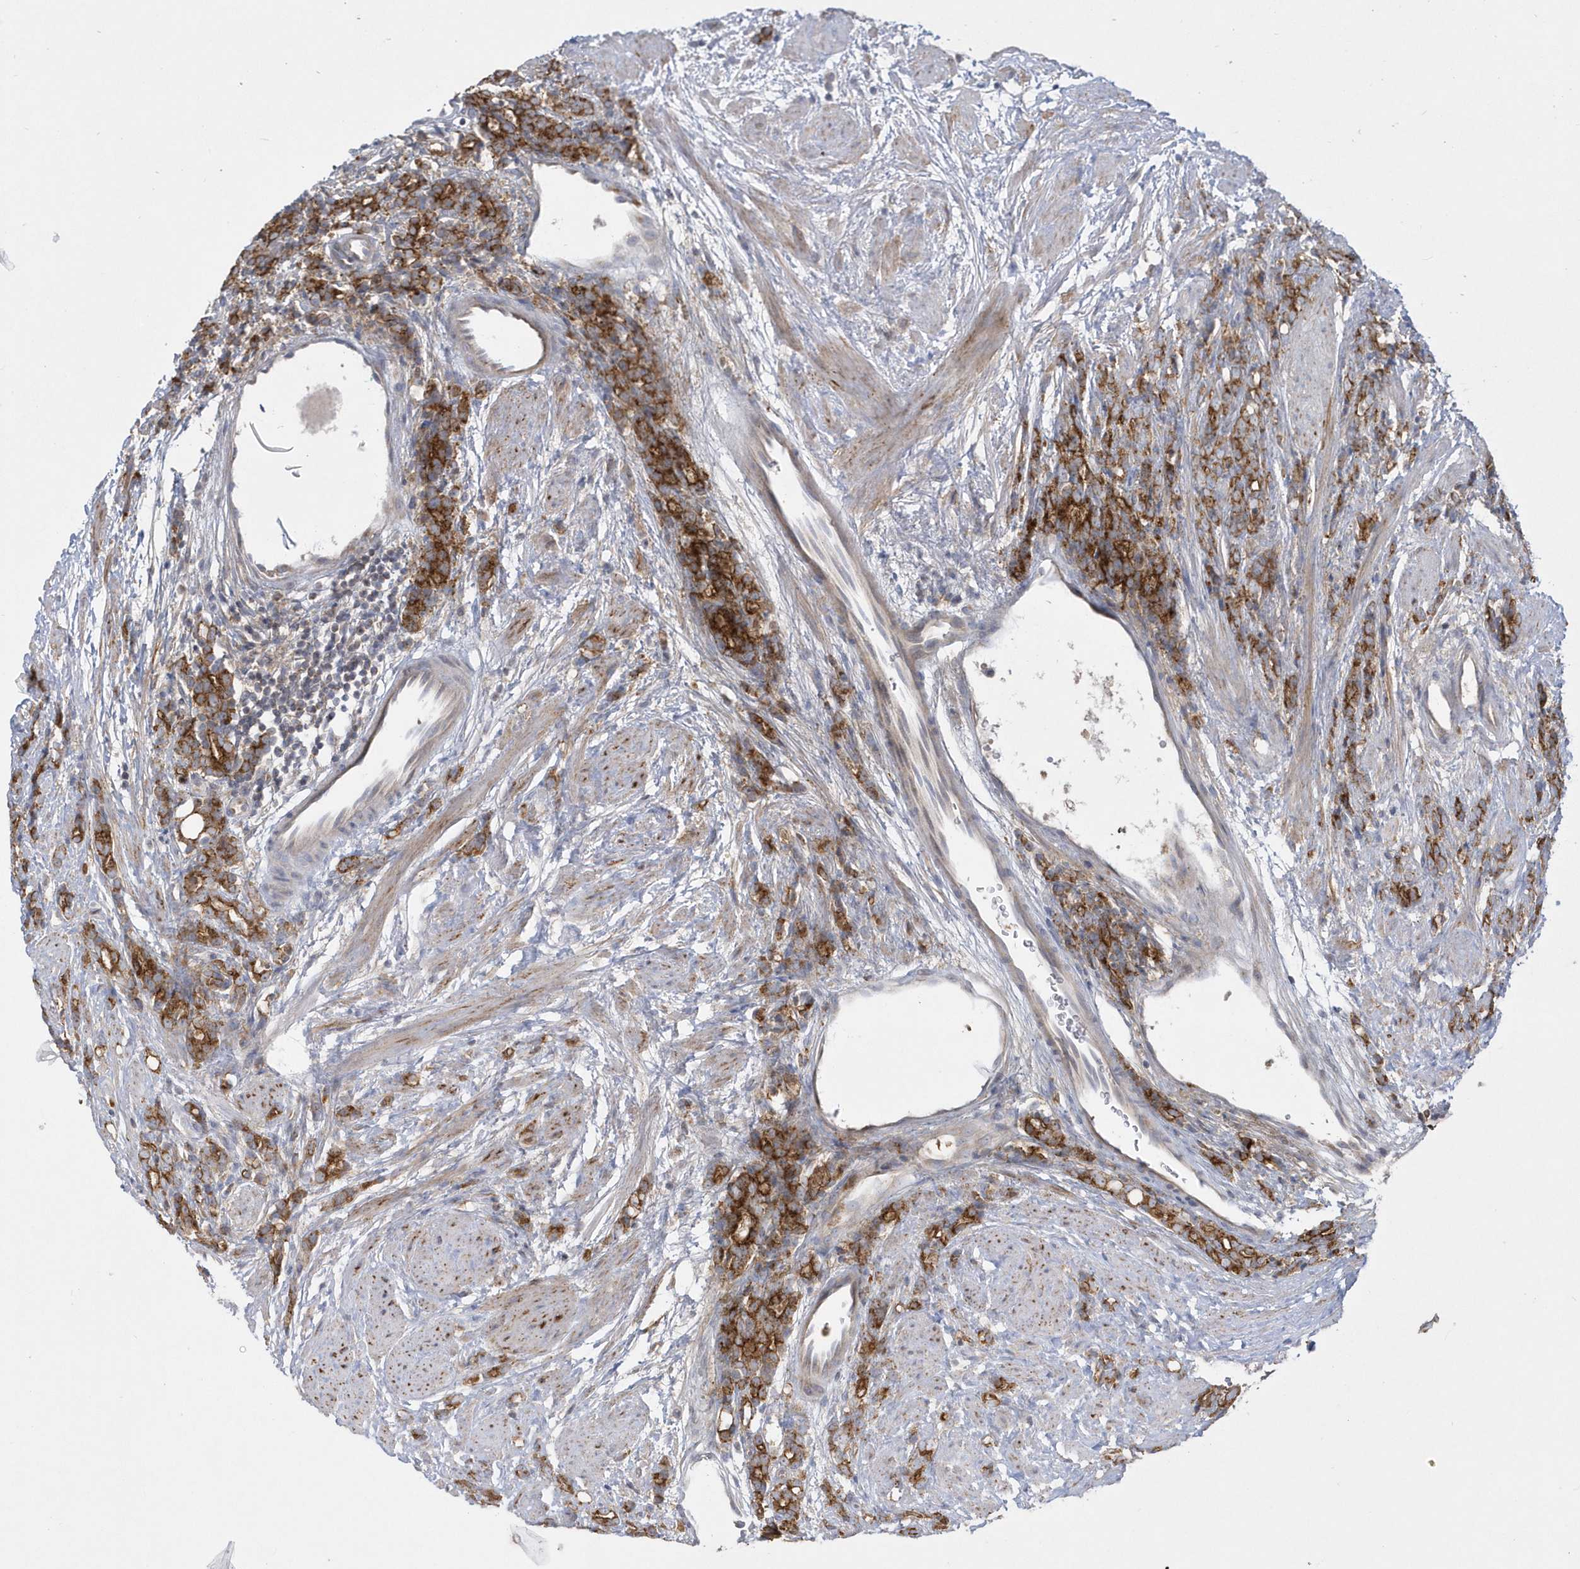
{"staining": {"intensity": "strong", "quantity": ">75%", "location": "cytoplasmic/membranous"}, "tissue": "prostate cancer", "cell_type": "Tumor cells", "image_type": "cancer", "snomed": [{"axis": "morphology", "description": "Adenocarcinoma, High grade"}, {"axis": "topography", "description": "Prostate"}], "caption": "This is a photomicrograph of IHC staining of high-grade adenocarcinoma (prostate), which shows strong positivity in the cytoplasmic/membranous of tumor cells.", "gene": "DNAJC18", "patient": {"sex": "male", "age": 62}}